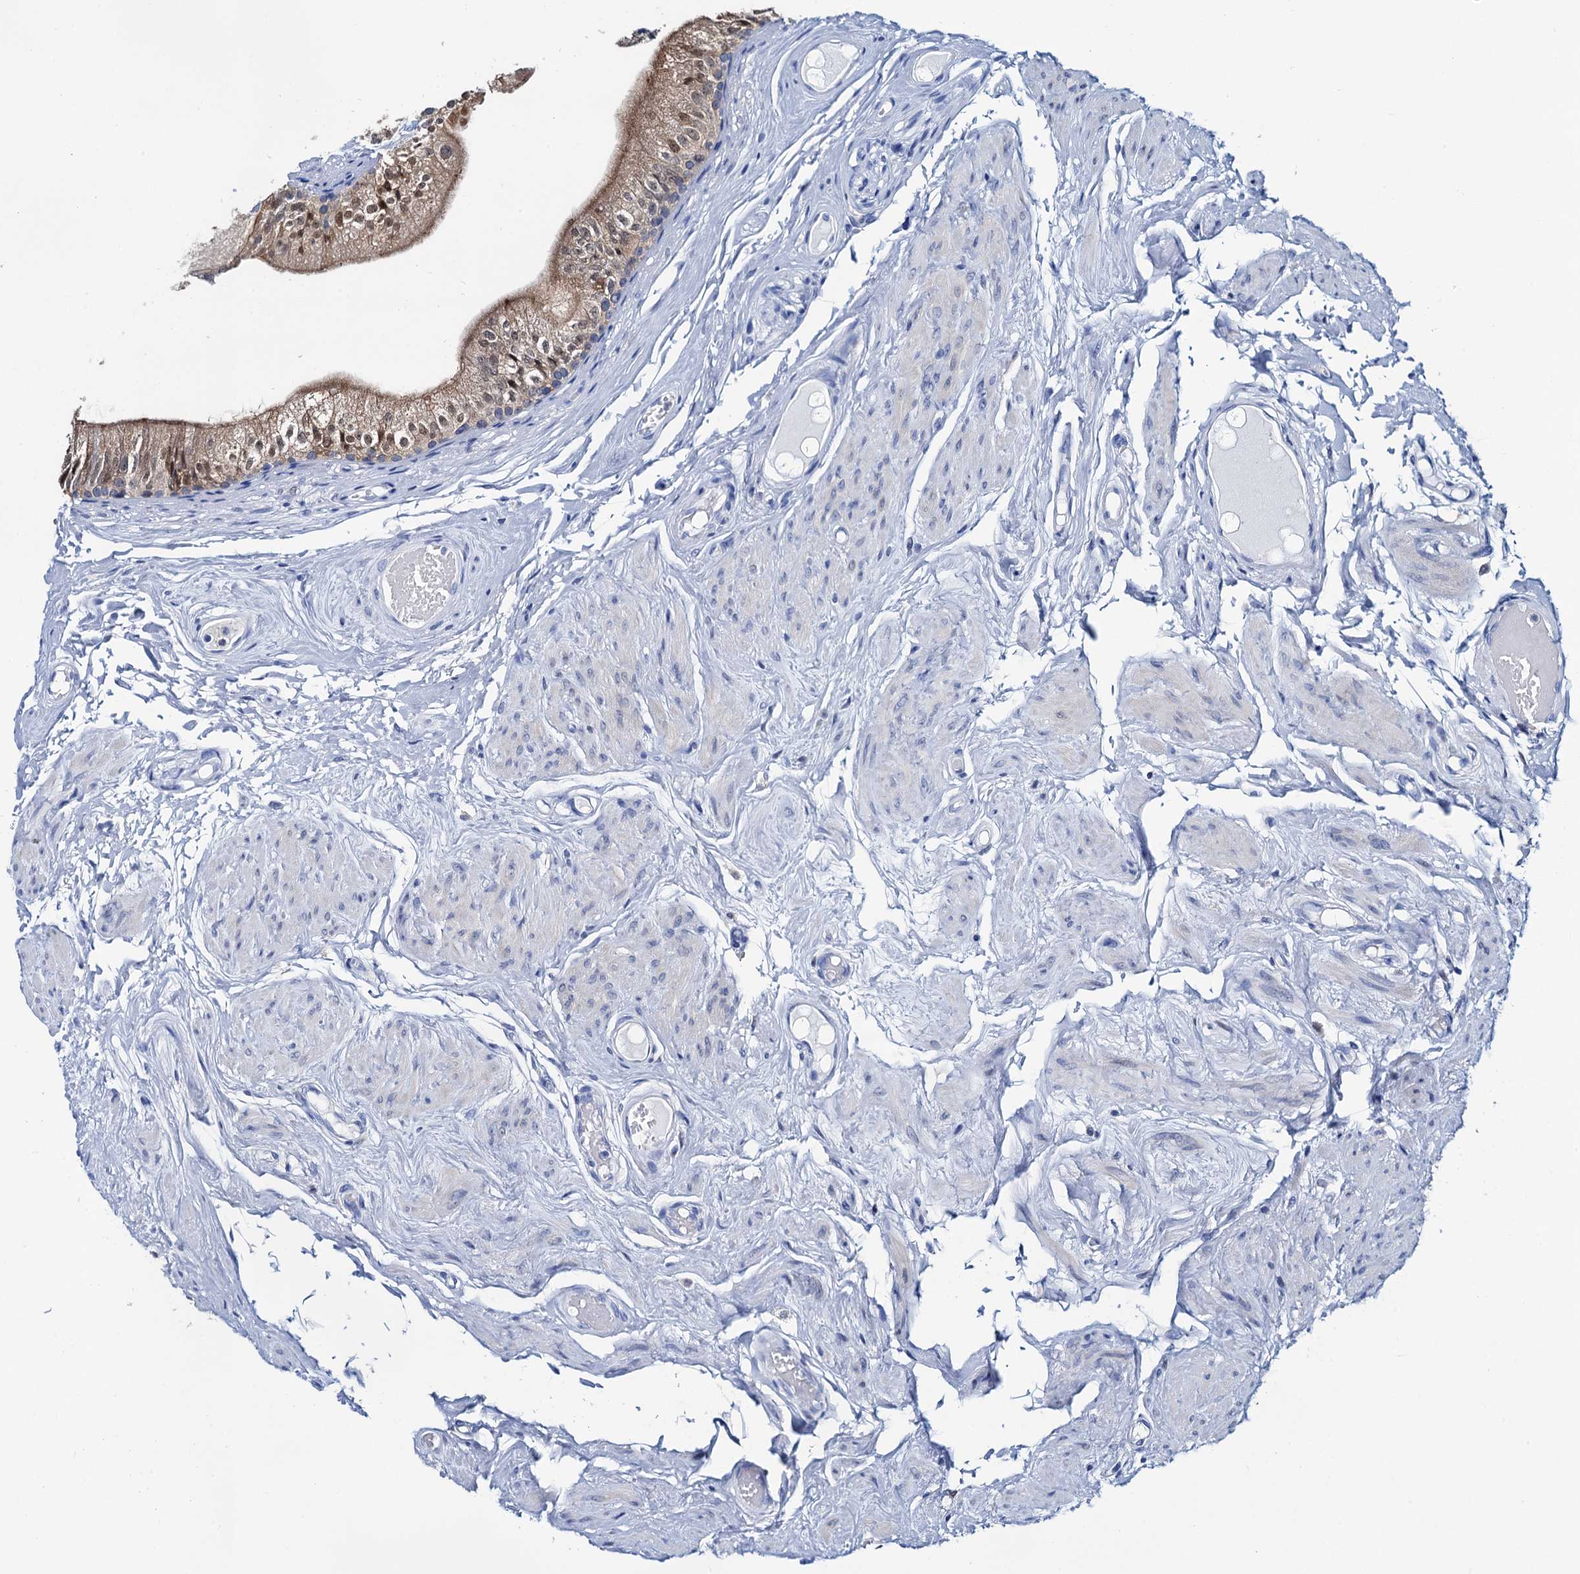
{"staining": {"intensity": "weak", "quantity": ">75%", "location": "cytoplasmic/membranous,nuclear"}, "tissue": "epididymis", "cell_type": "Glandular cells", "image_type": "normal", "snomed": [{"axis": "morphology", "description": "Normal tissue, NOS"}, {"axis": "topography", "description": "Epididymis"}], "caption": "Protein staining of unremarkable epididymis demonstrates weak cytoplasmic/membranous,nuclear staining in about >75% of glandular cells.", "gene": "FAH", "patient": {"sex": "male", "age": 79}}